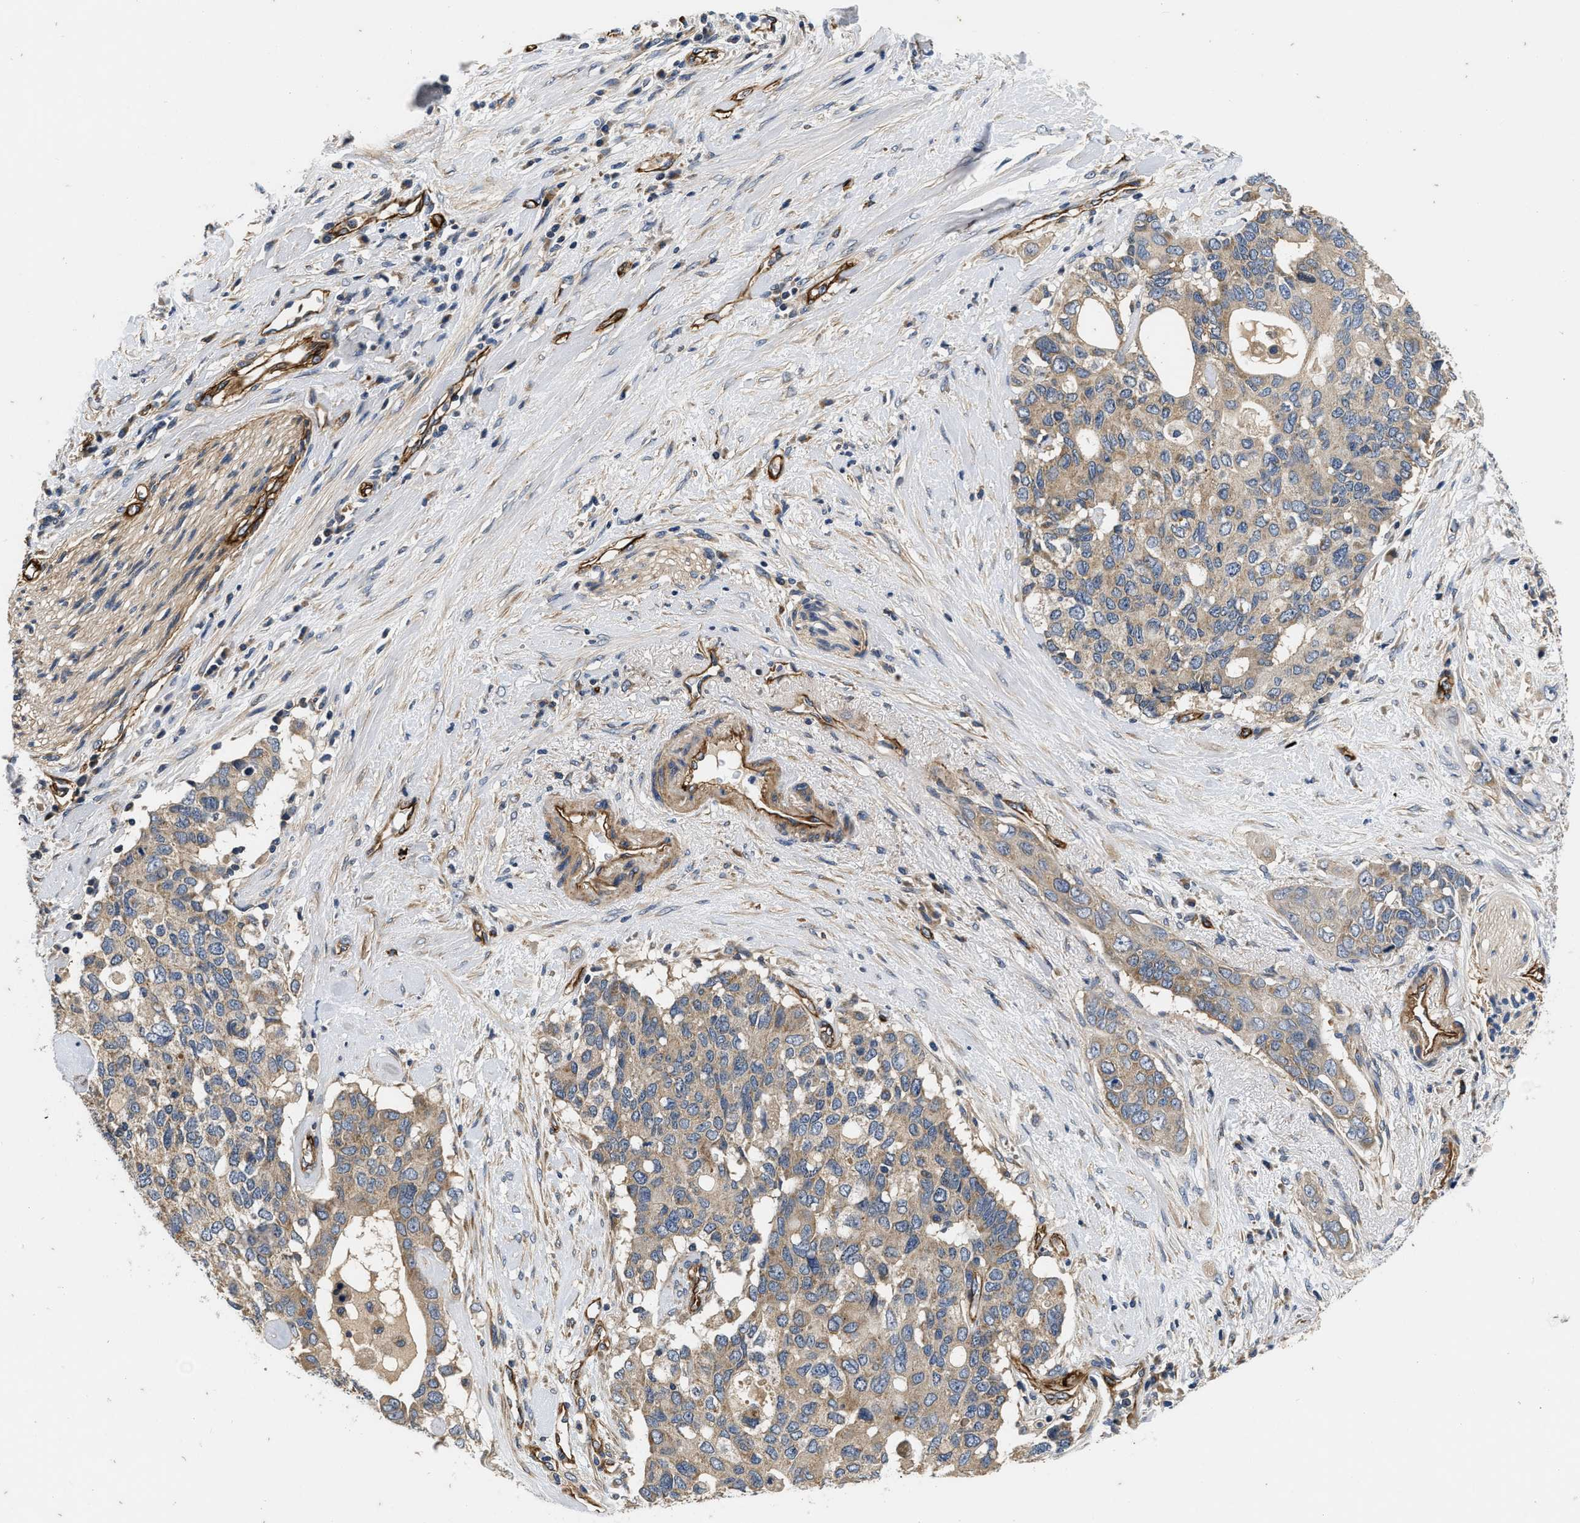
{"staining": {"intensity": "weak", "quantity": ">75%", "location": "cytoplasmic/membranous"}, "tissue": "pancreatic cancer", "cell_type": "Tumor cells", "image_type": "cancer", "snomed": [{"axis": "morphology", "description": "Adenocarcinoma, NOS"}, {"axis": "topography", "description": "Pancreas"}], "caption": "Immunohistochemistry (IHC) histopathology image of pancreatic cancer (adenocarcinoma) stained for a protein (brown), which shows low levels of weak cytoplasmic/membranous staining in about >75% of tumor cells.", "gene": "NME6", "patient": {"sex": "female", "age": 56}}